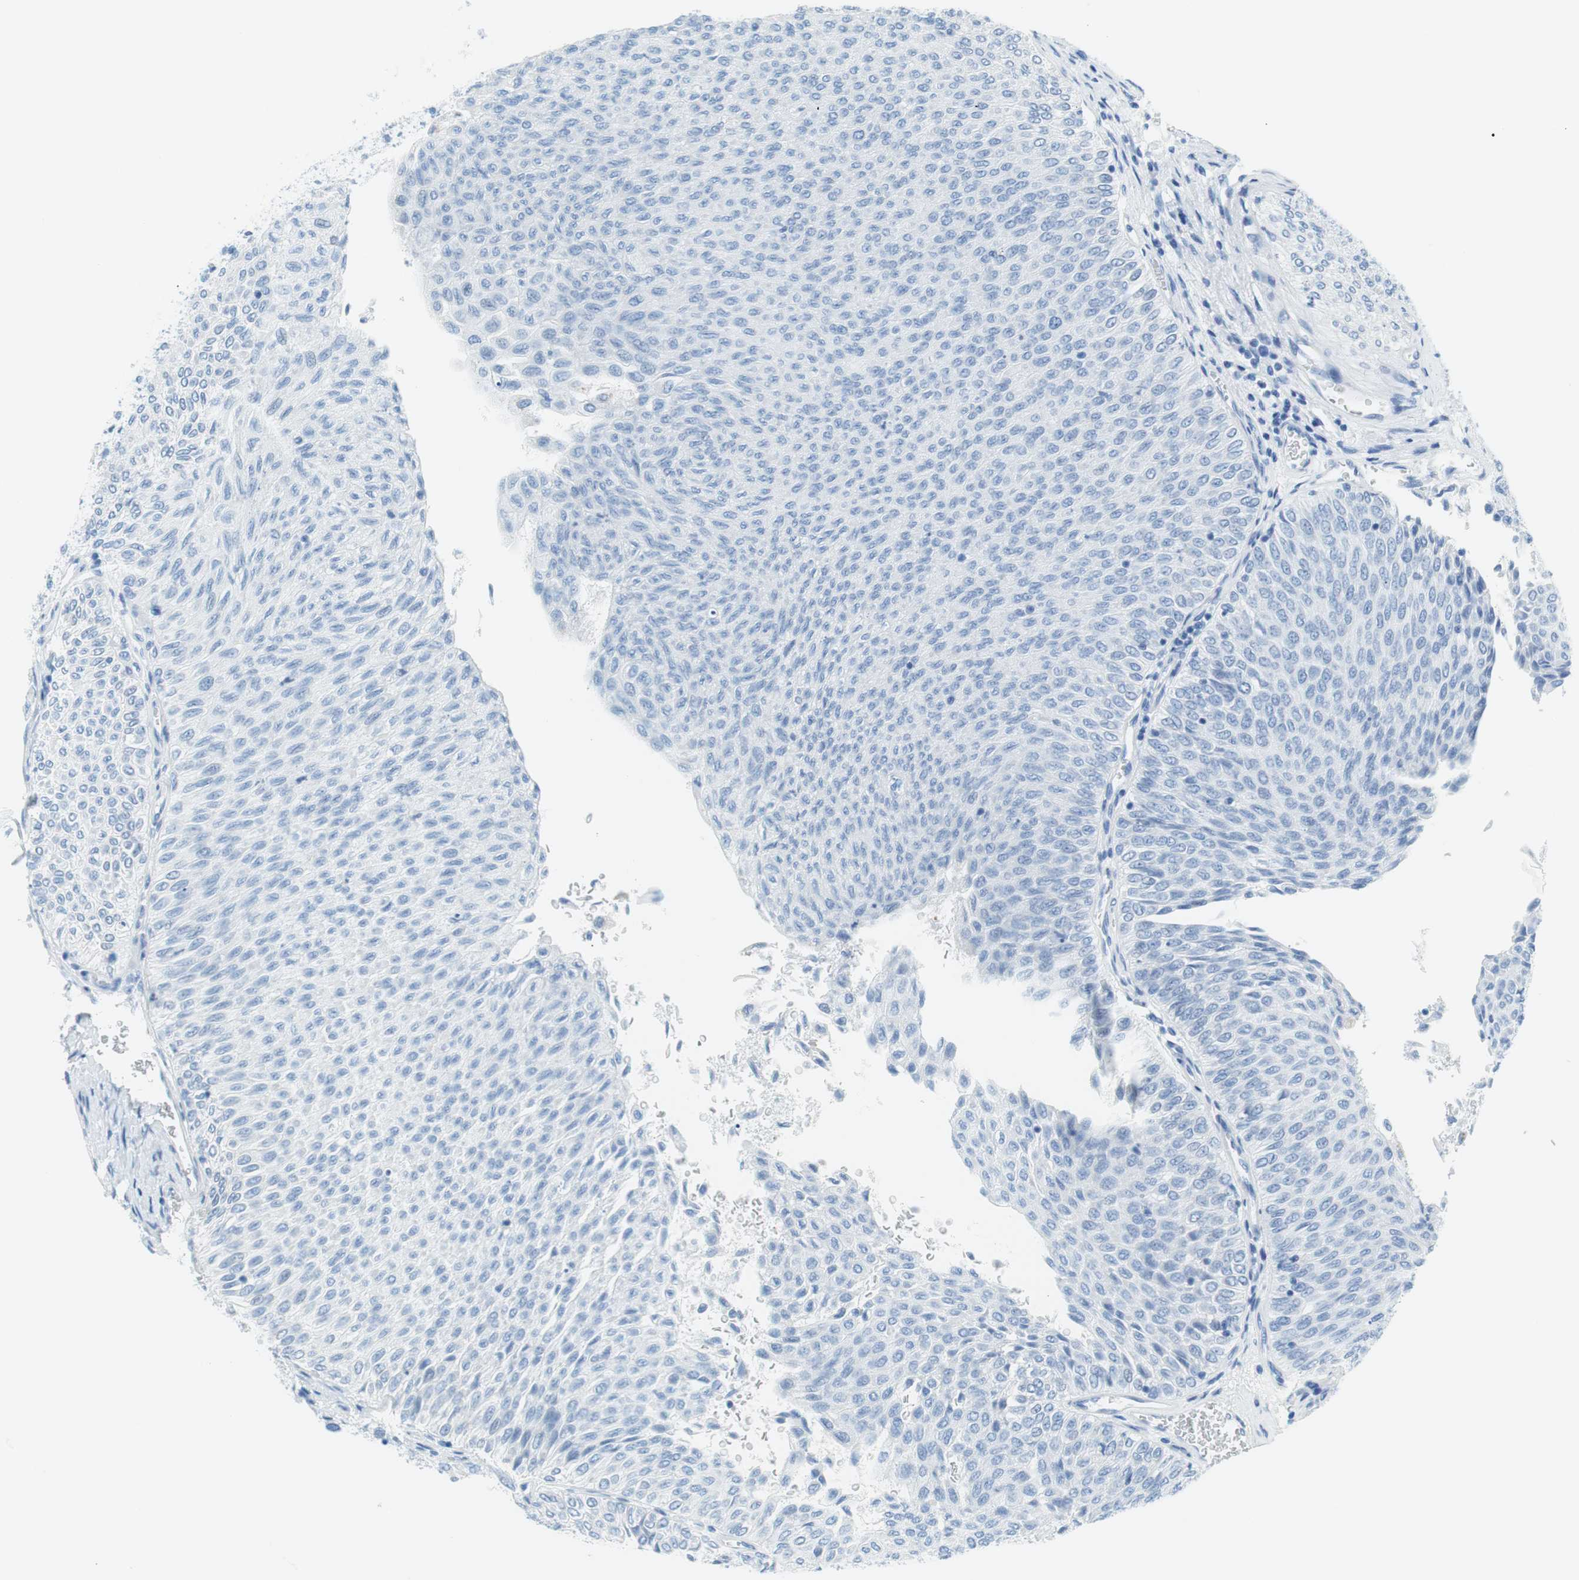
{"staining": {"intensity": "negative", "quantity": "none", "location": "none"}, "tissue": "urothelial cancer", "cell_type": "Tumor cells", "image_type": "cancer", "snomed": [{"axis": "morphology", "description": "Urothelial carcinoma, Low grade"}, {"axis": "topography", "description": "Urinary bladder"}], "caption": "Image shows no protein expression in tumor cells of urothelial cancer tissue.", "gene": "MYH1", "patient": {"sex": "male", "age": 78}}